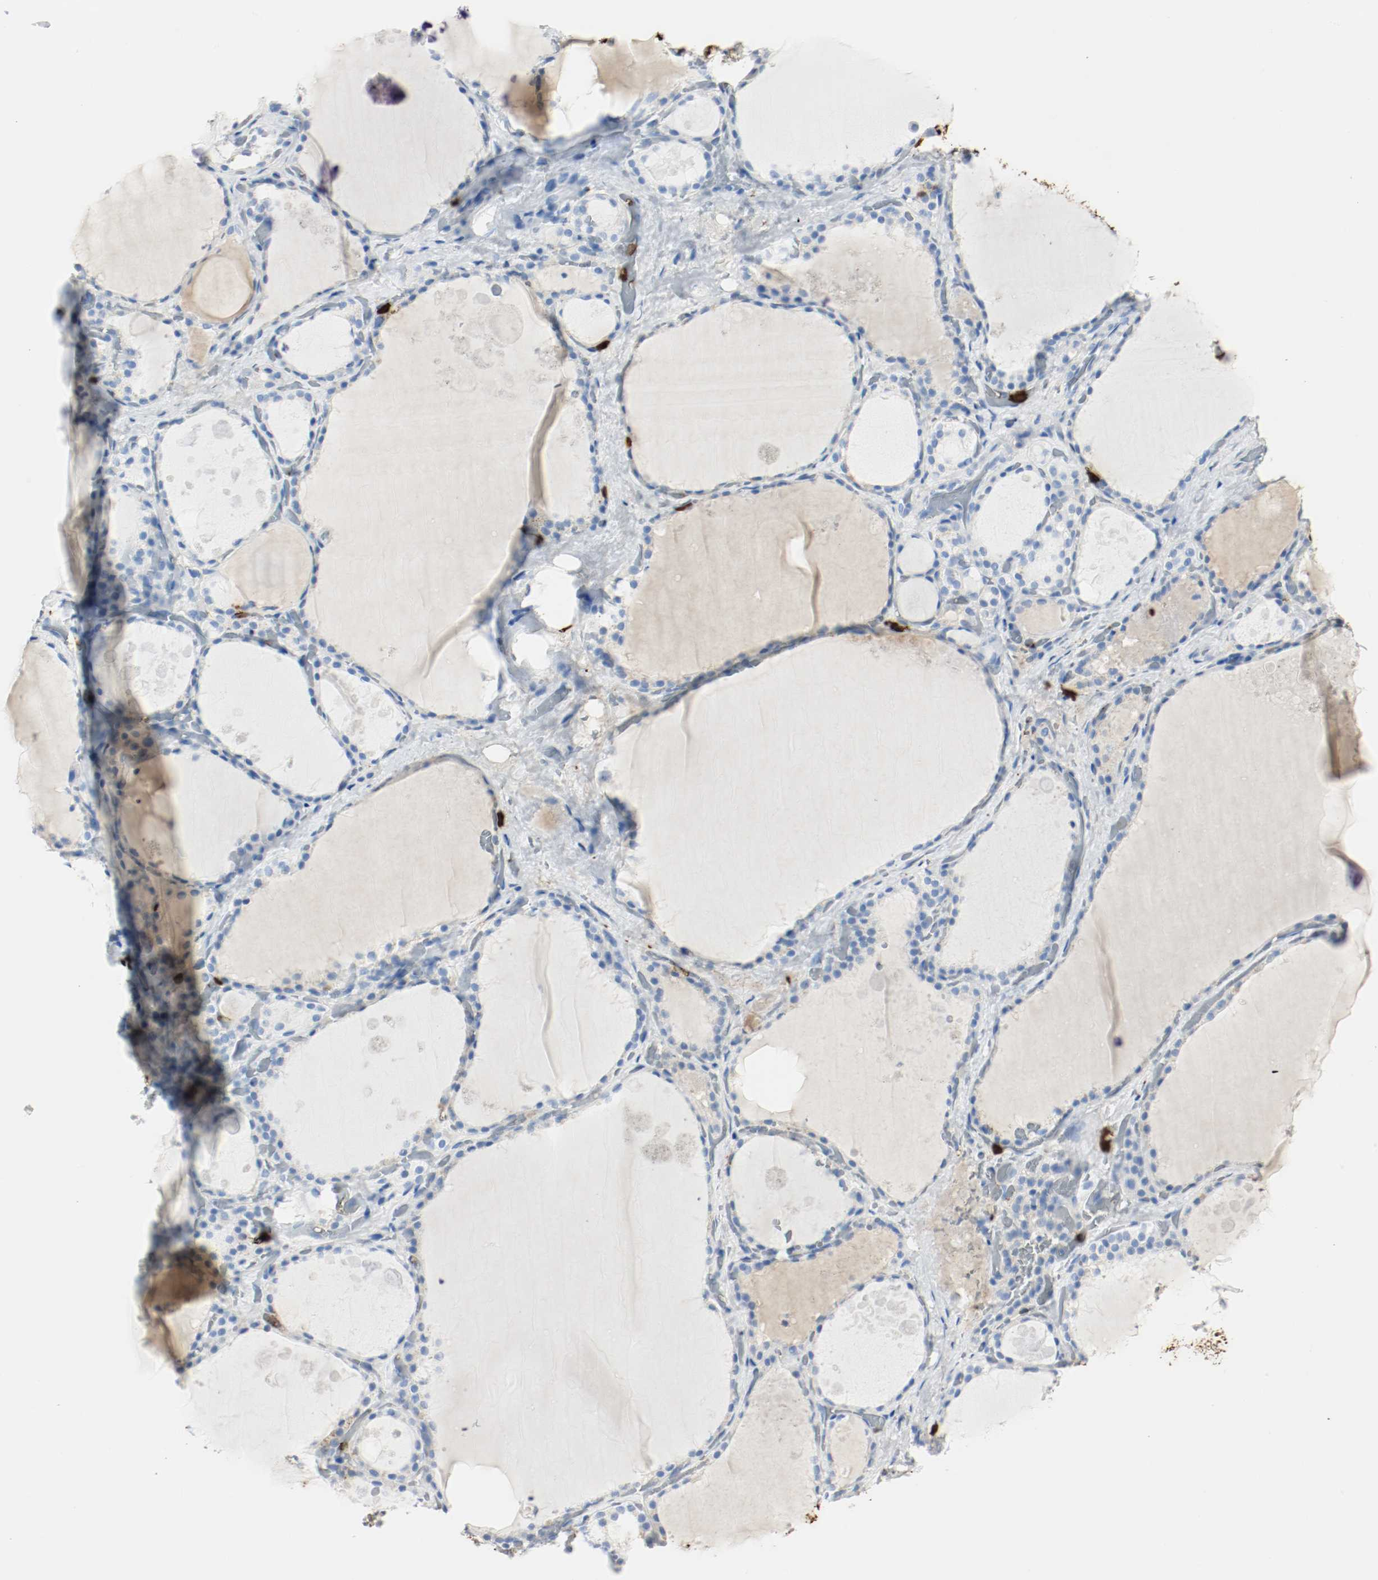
{"staining": {"intensity": "negative", "quantity": "none", "location": "none"}, "tissue": "thyroid gland", "cell_type": "Glandular cells", "image_type": "normal", "snomed": [{"axis": "morphology", "description": "Normal tissue, NOS"}, {"axis": "topography", "description": "Thyroid gland"}], "caption": "DAB immunohistochemical staining of unremarkable thyroid gland exhibits no significant positivity in glandular cells.", "gene": "S100A9", "patient": {"sex": "male", "age": 61}}